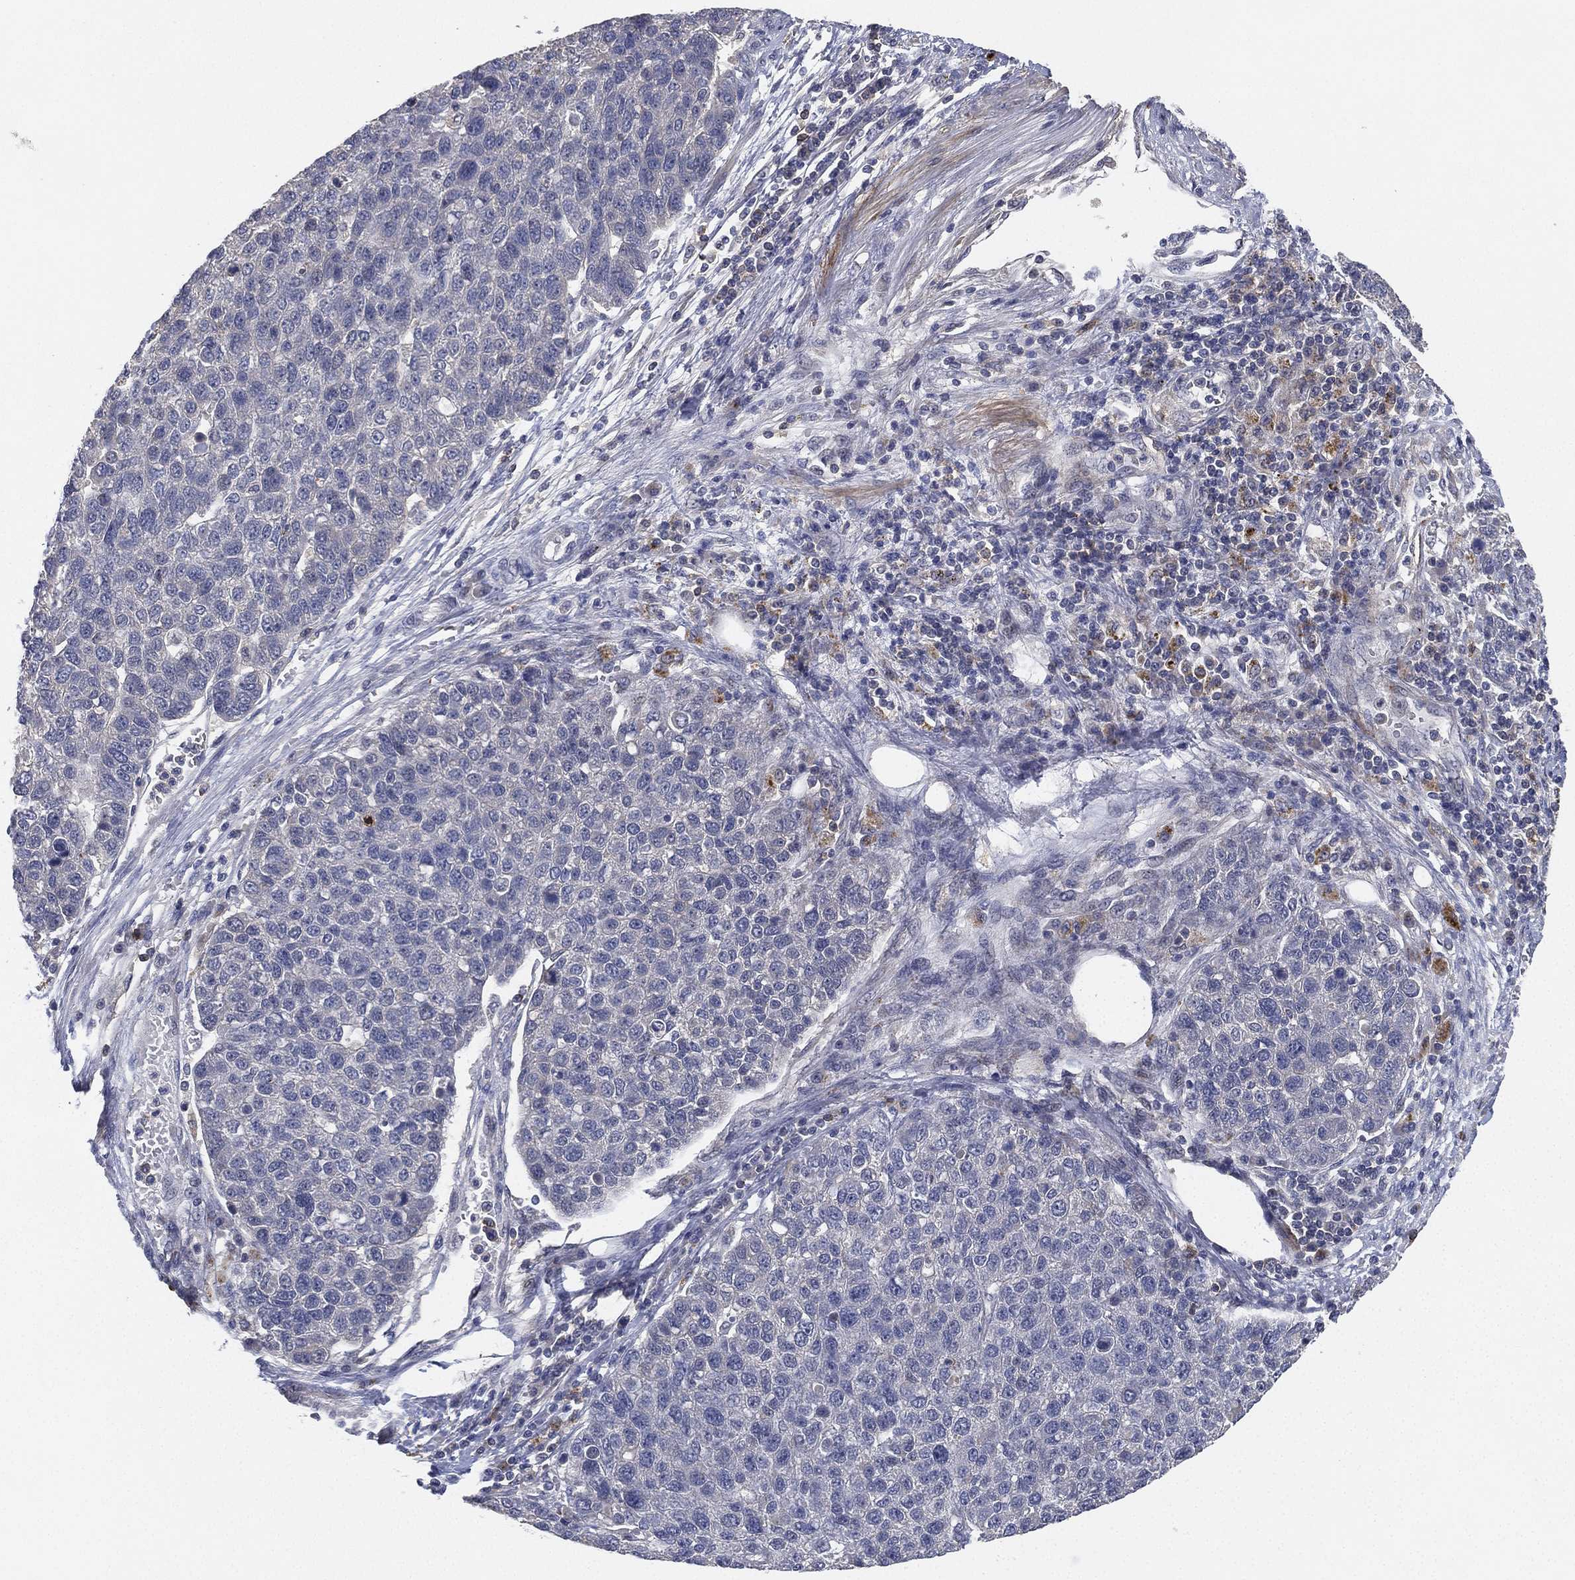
{"staining": {"intensity": "negative", "quantity": "none", "location": "none"}, "tissue": "pancreatic cancer", "cell_type": "Tumor cells", "image_type": "cancer", "snomed": [{"axis": "morphology", "description": "Adenocarcinoma, NOS"}, {"axis": "topography", "description": "Pancreas"}], "caption": "IHC of pancreatic cancer demonstrates no positivity in tumor cells.", "gene": "CFAP251", "patient": {"sex": "female", "age": 61}}